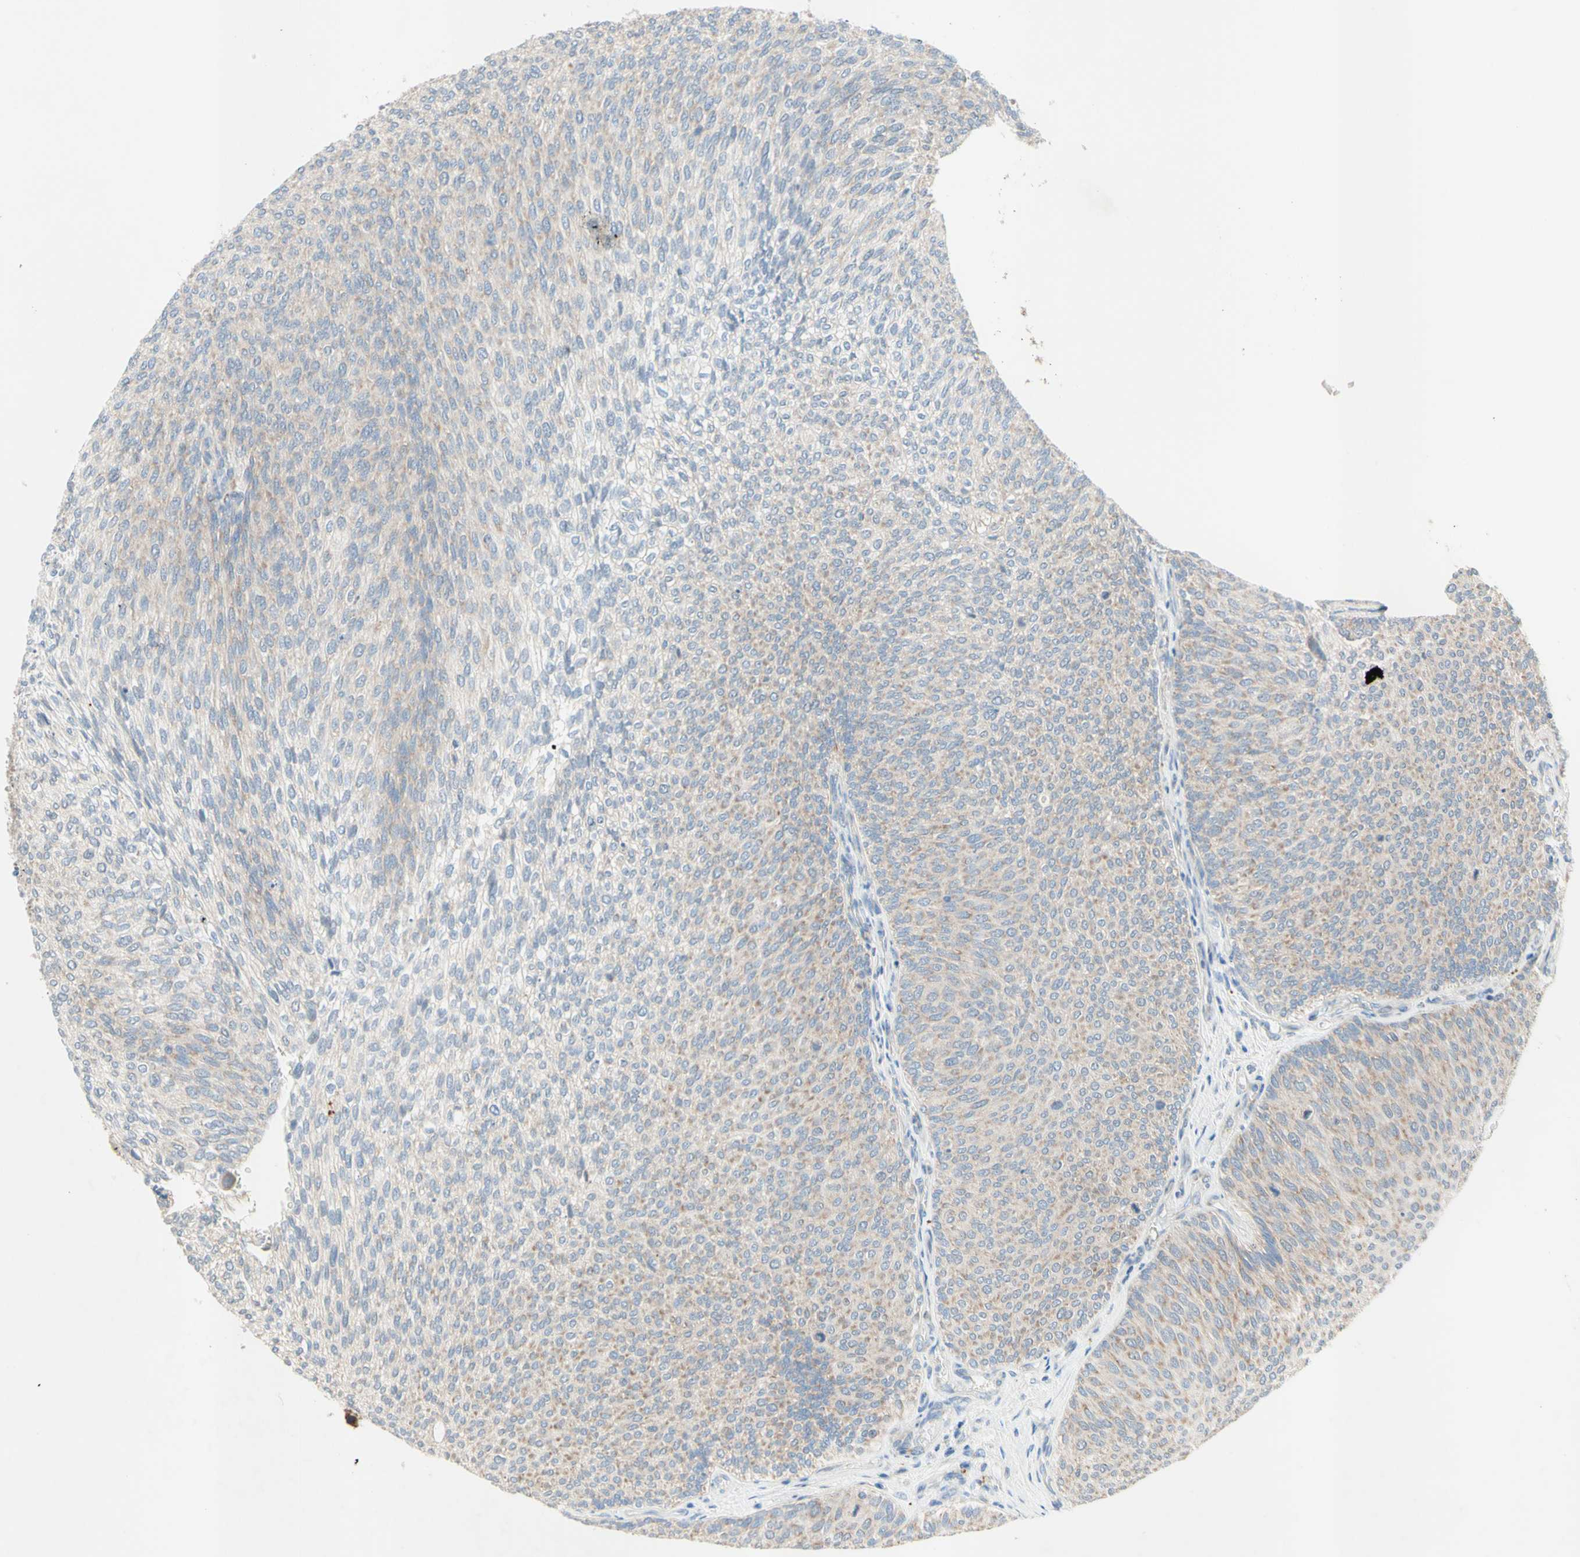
{"staining": {"intensity": "weak", "quantity": "25%-75%", "location": "cytoplasmic/membranous"}, "tissue": "urothelial cancer", "cell_type": "Tumor cells", "image_type": "cancer", "snomed": [{"axis": "morphology", "description": "Urothelial carcinoma, Low grade"}, {"axis": "topography", "description": "Urinary bladder"}], "caption": "This micrograph reveals IHC staining of human urothelial cancer, with low weak cytoplasmic/membranous staining in about 25%-75% of tumor cells.", "gene": "MFF", "patient": {"sex": "female", "age": 79}}